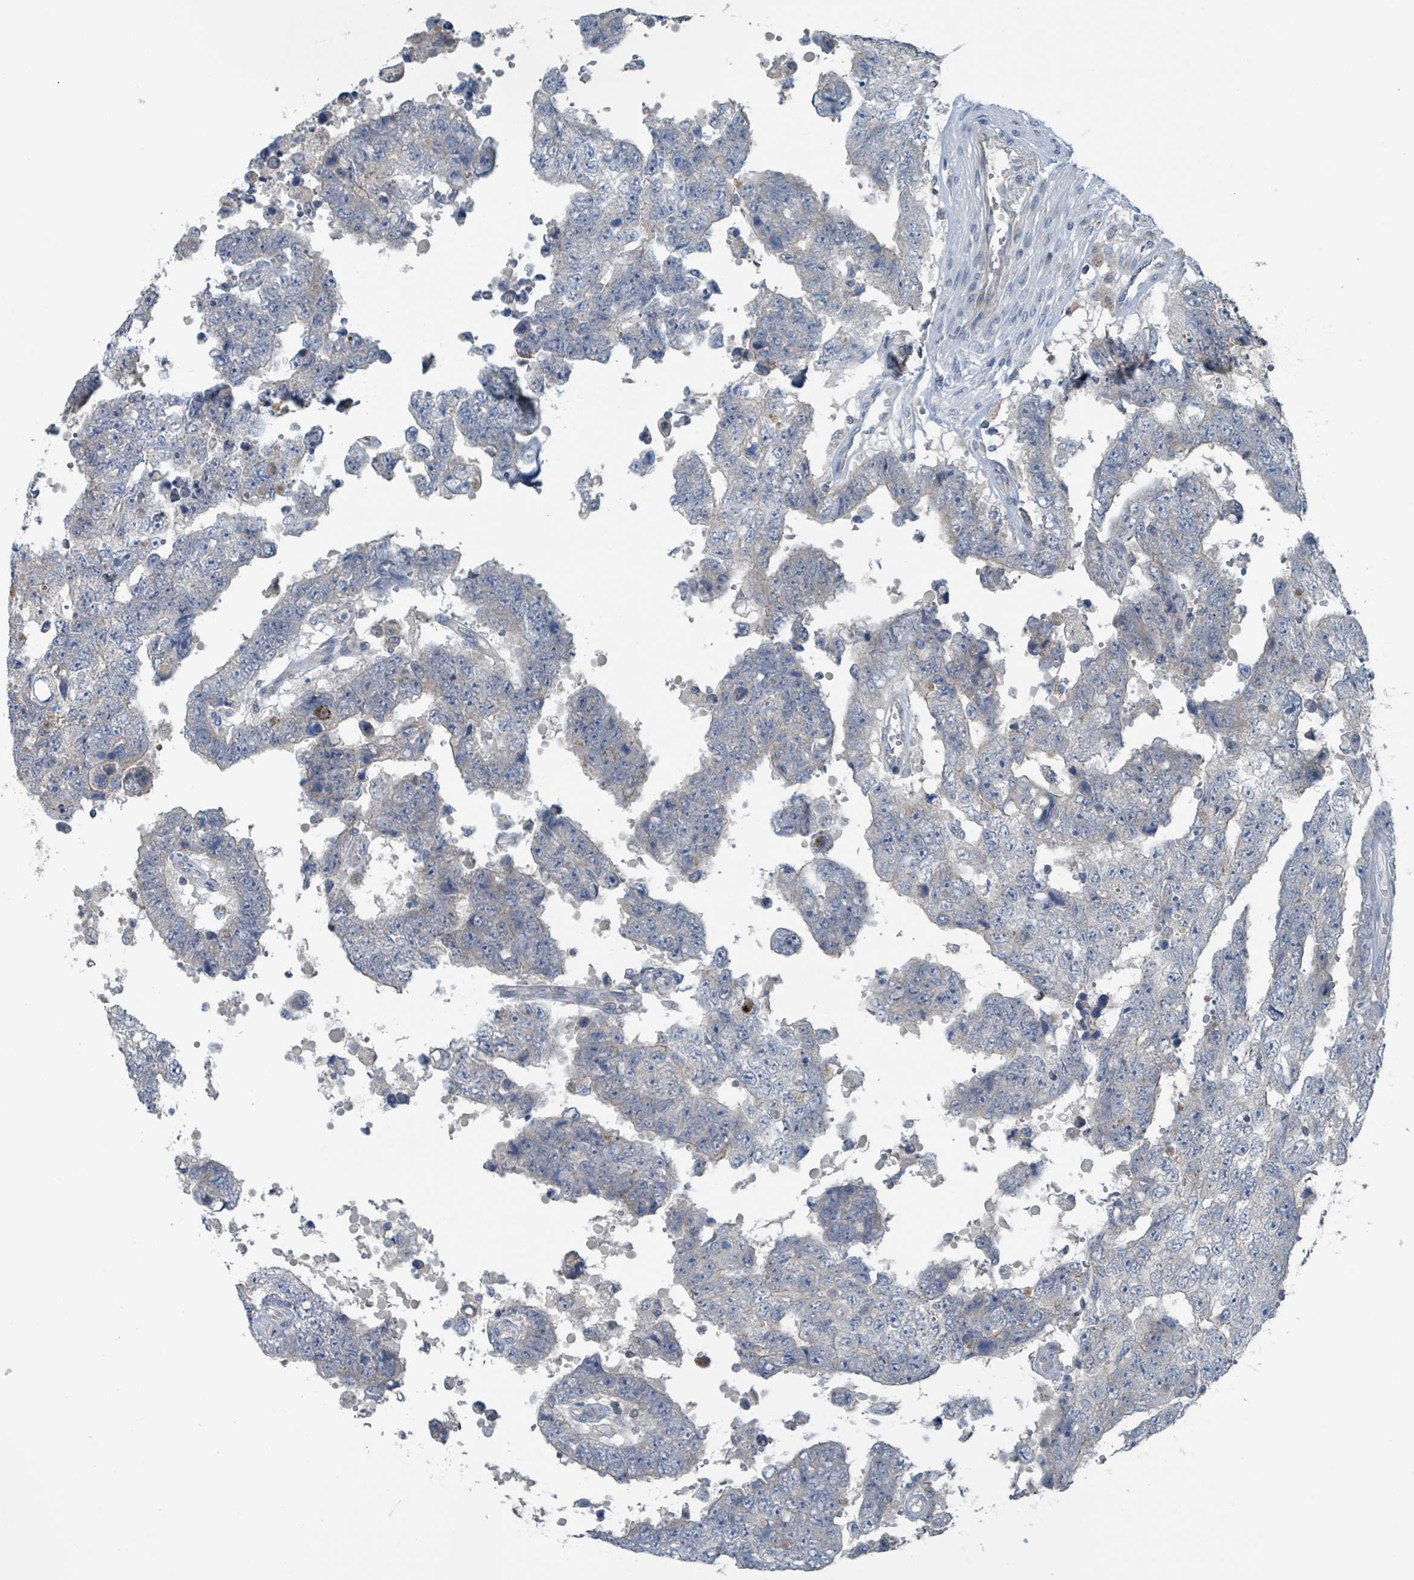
{"staining": {"intensity": "negative", "quantity": "none", "location": "none"}, "tissue": "testis cancer", "cell_type": "Tumor cells", "image_type": "cancer", "snomed": [{"axis": "morphology", "description": "Normal tissue, NOS"}, {"axis": "morphology", "description": "Carcinoma, Embryonal, NOS"}, {"axis": "topography", "description": "Testis"}, {"axis": "topography", "description": "Epididymis"}], "caption": "Image shows no protein expression in tumor cells of testis embryonal carcinoma tissue.", "gene": "ACBD4", "patient": {"sex": "male", "age": 25}}